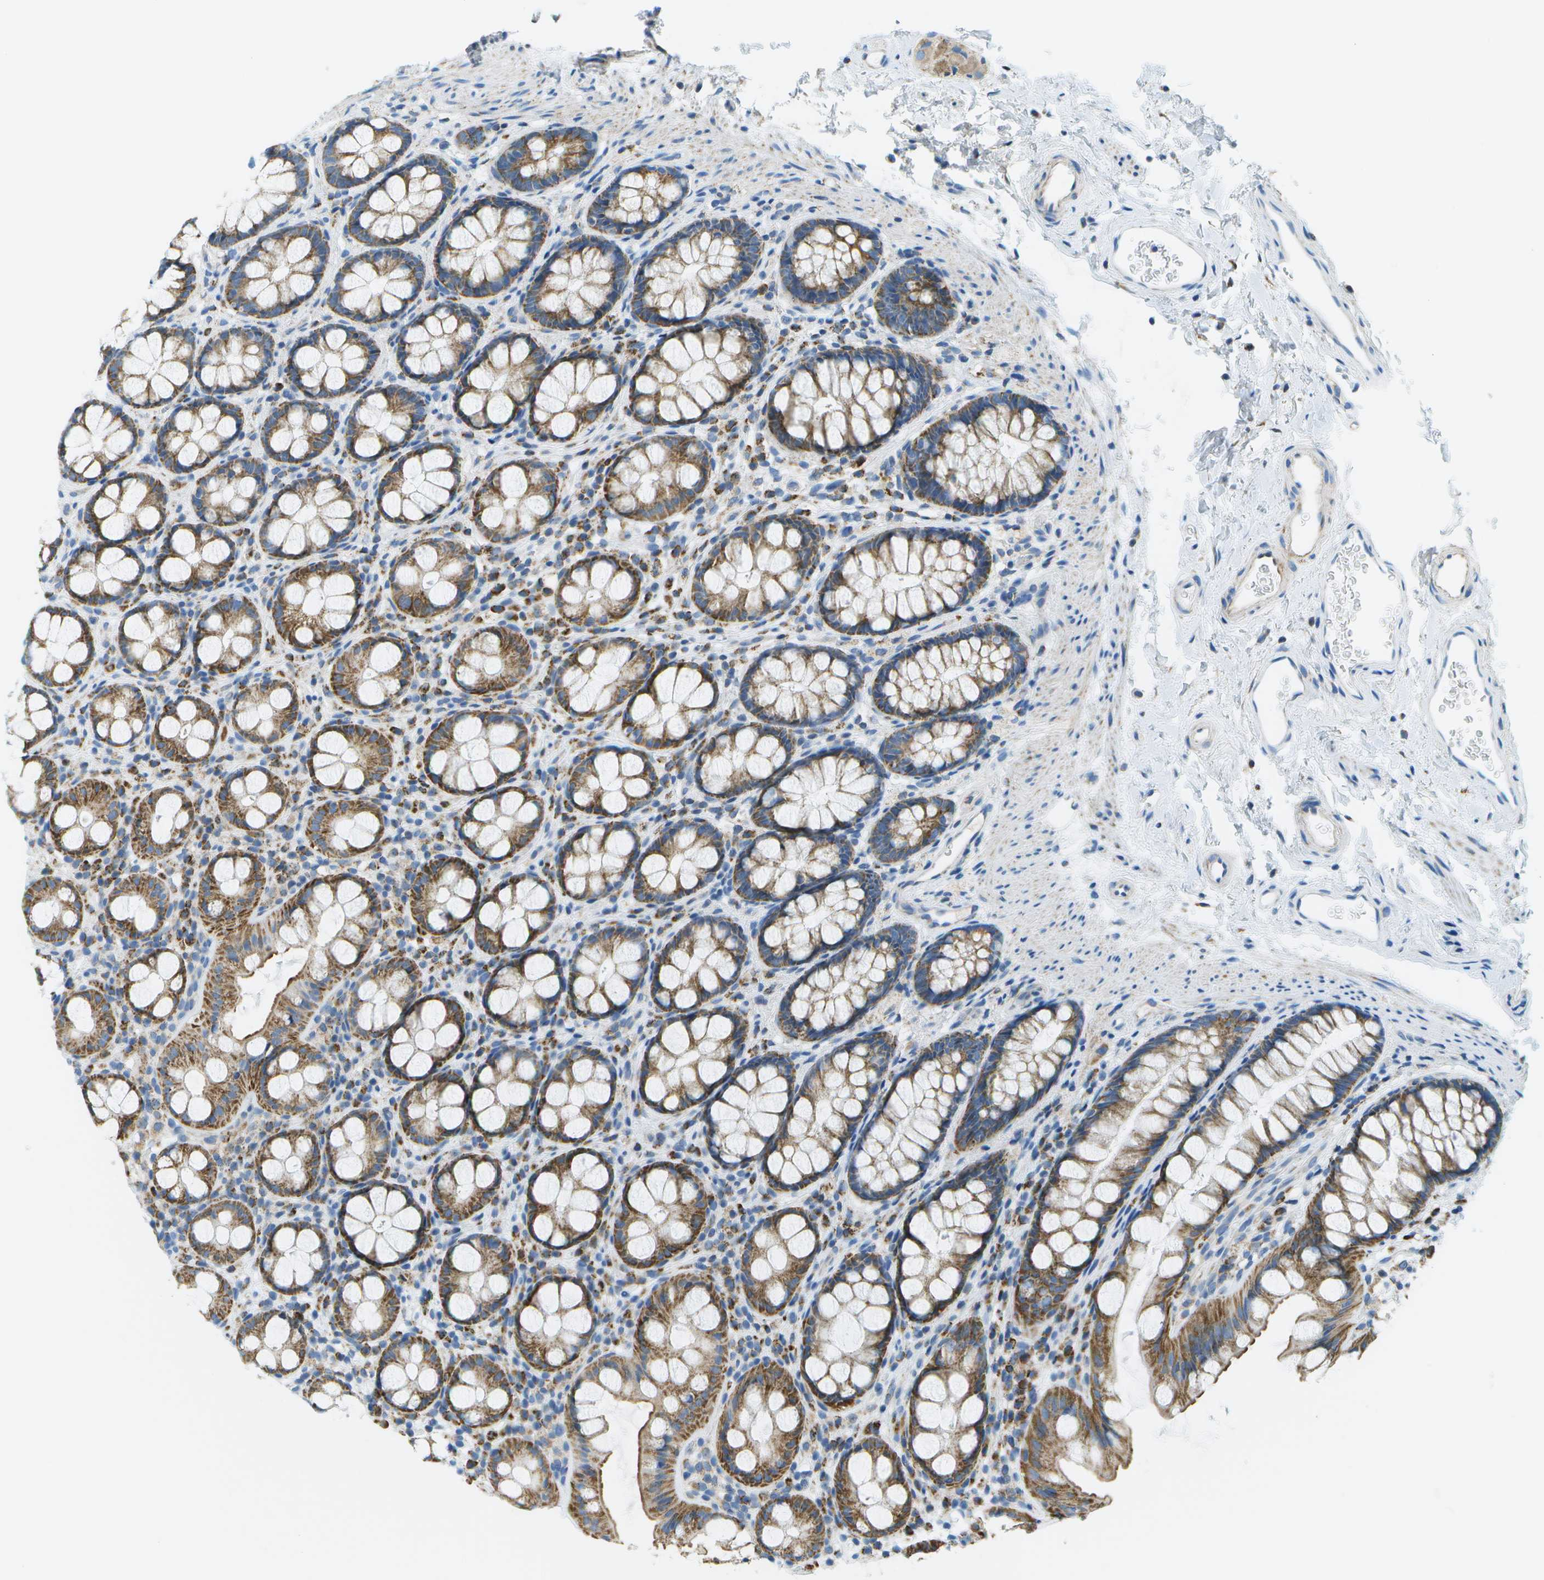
{"staining": {"intensity": "moderate", "quantity": ">75%", "location": "cytoplasmic/membranous"}, "tissue": "rectum", "cell_type": "Glandular cells", "image_type": "normal", "snomed": [{"axis": "morphology", "description": "Normal tissue, NOS"}, {"axis": "topography", "description": "Rectum"}], "caption": "The photomicrograph displays staining of normal rectum, revealing moderate cytoplasmic/membranous protein positivity (brown color) within glandular cells.", "gene": "PTGIS", "patient": {"sex": "female", "age": 65}}